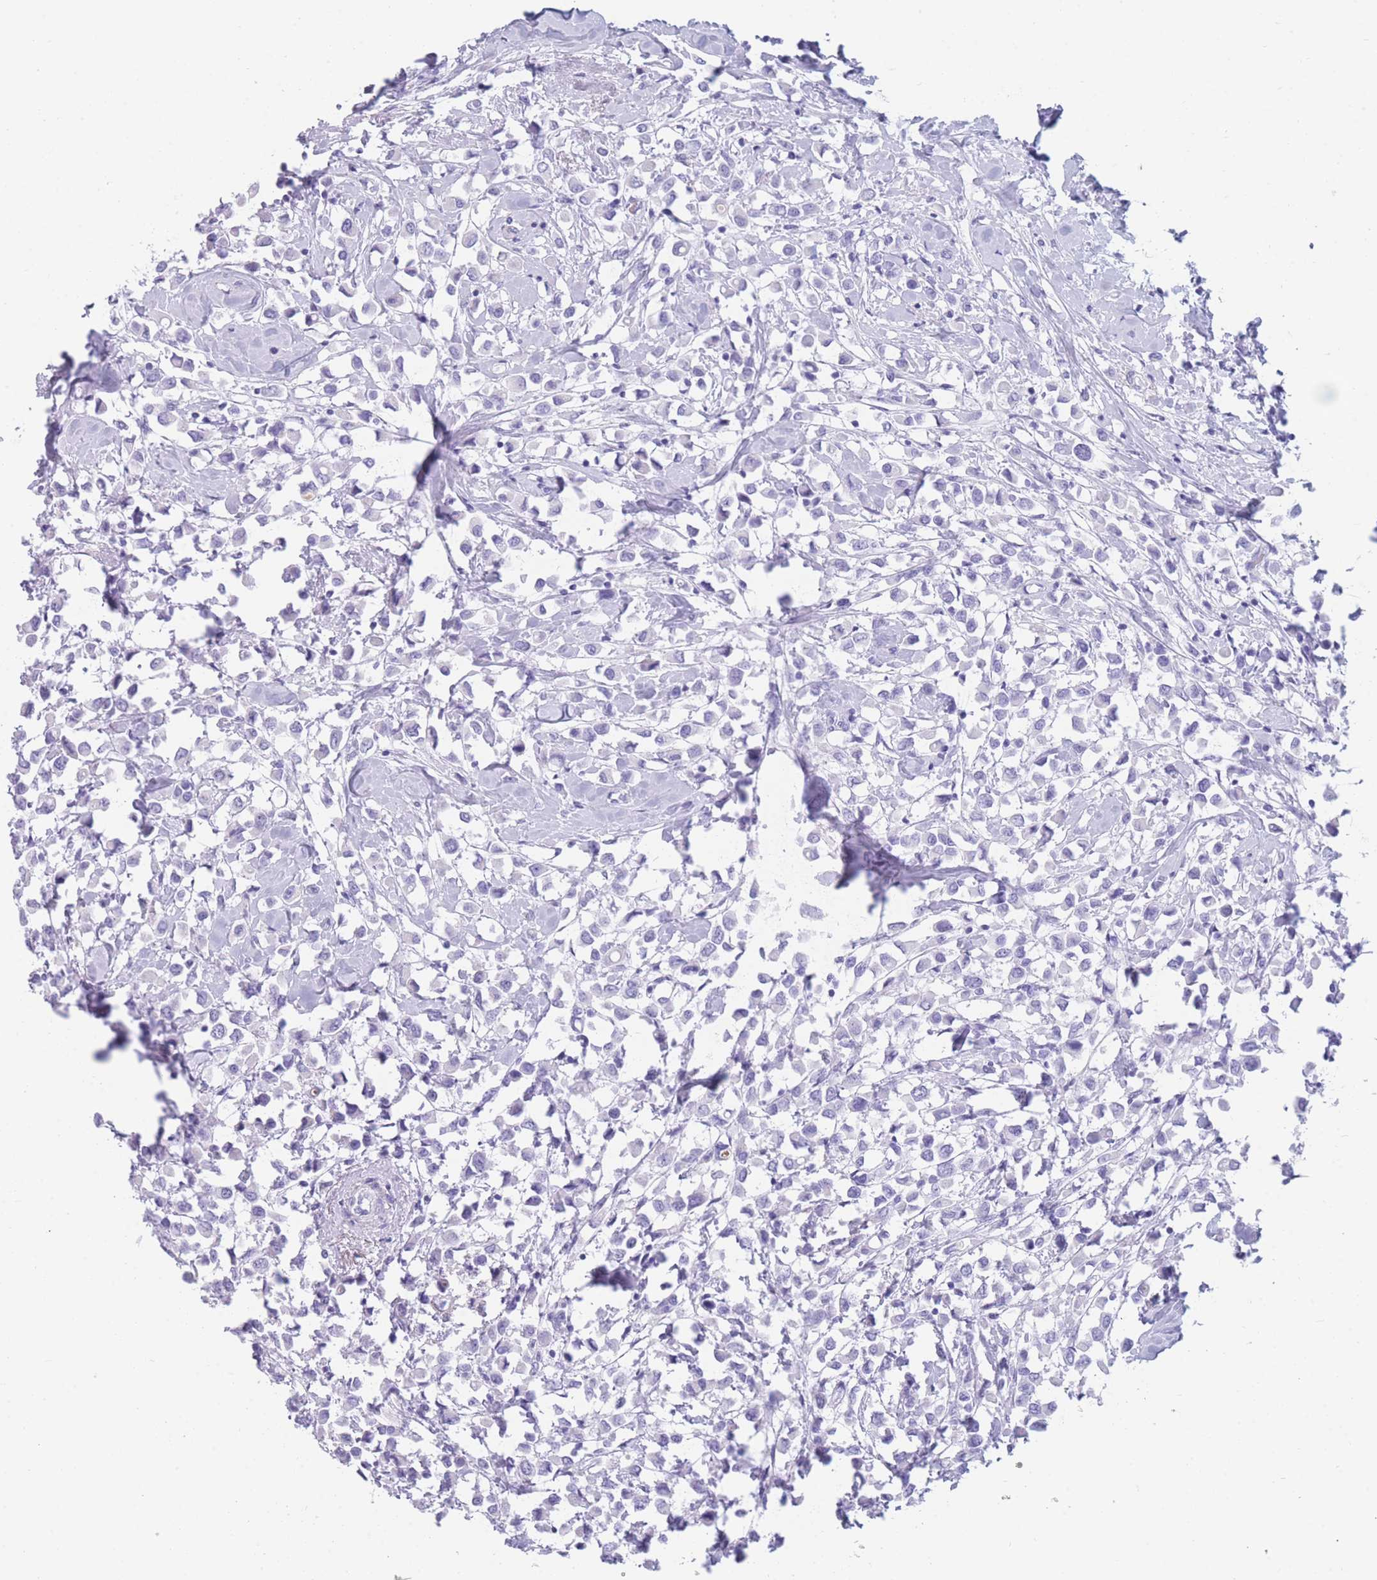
{"staining": {"intensity": "negative", "quantity": "none", "location": "none"}, "tissue": "breast cancer", "cell_type": "Tumor cells", "image_type": "cancer", "snomed": [{"axis": "morphology", "description": "Duct carcinoma"}, {"axis": "topography", "description": "Breast"}], "caption": "High magnification brightfield microscopy of breast infiltrating ductal carcinoma stained with DAB (brown) and counterstained with hematoxylin (blue): tumor cells show no significant positivity.", "gene": "TNFSF11", "patient": {"sex": "female", "age": 61}}